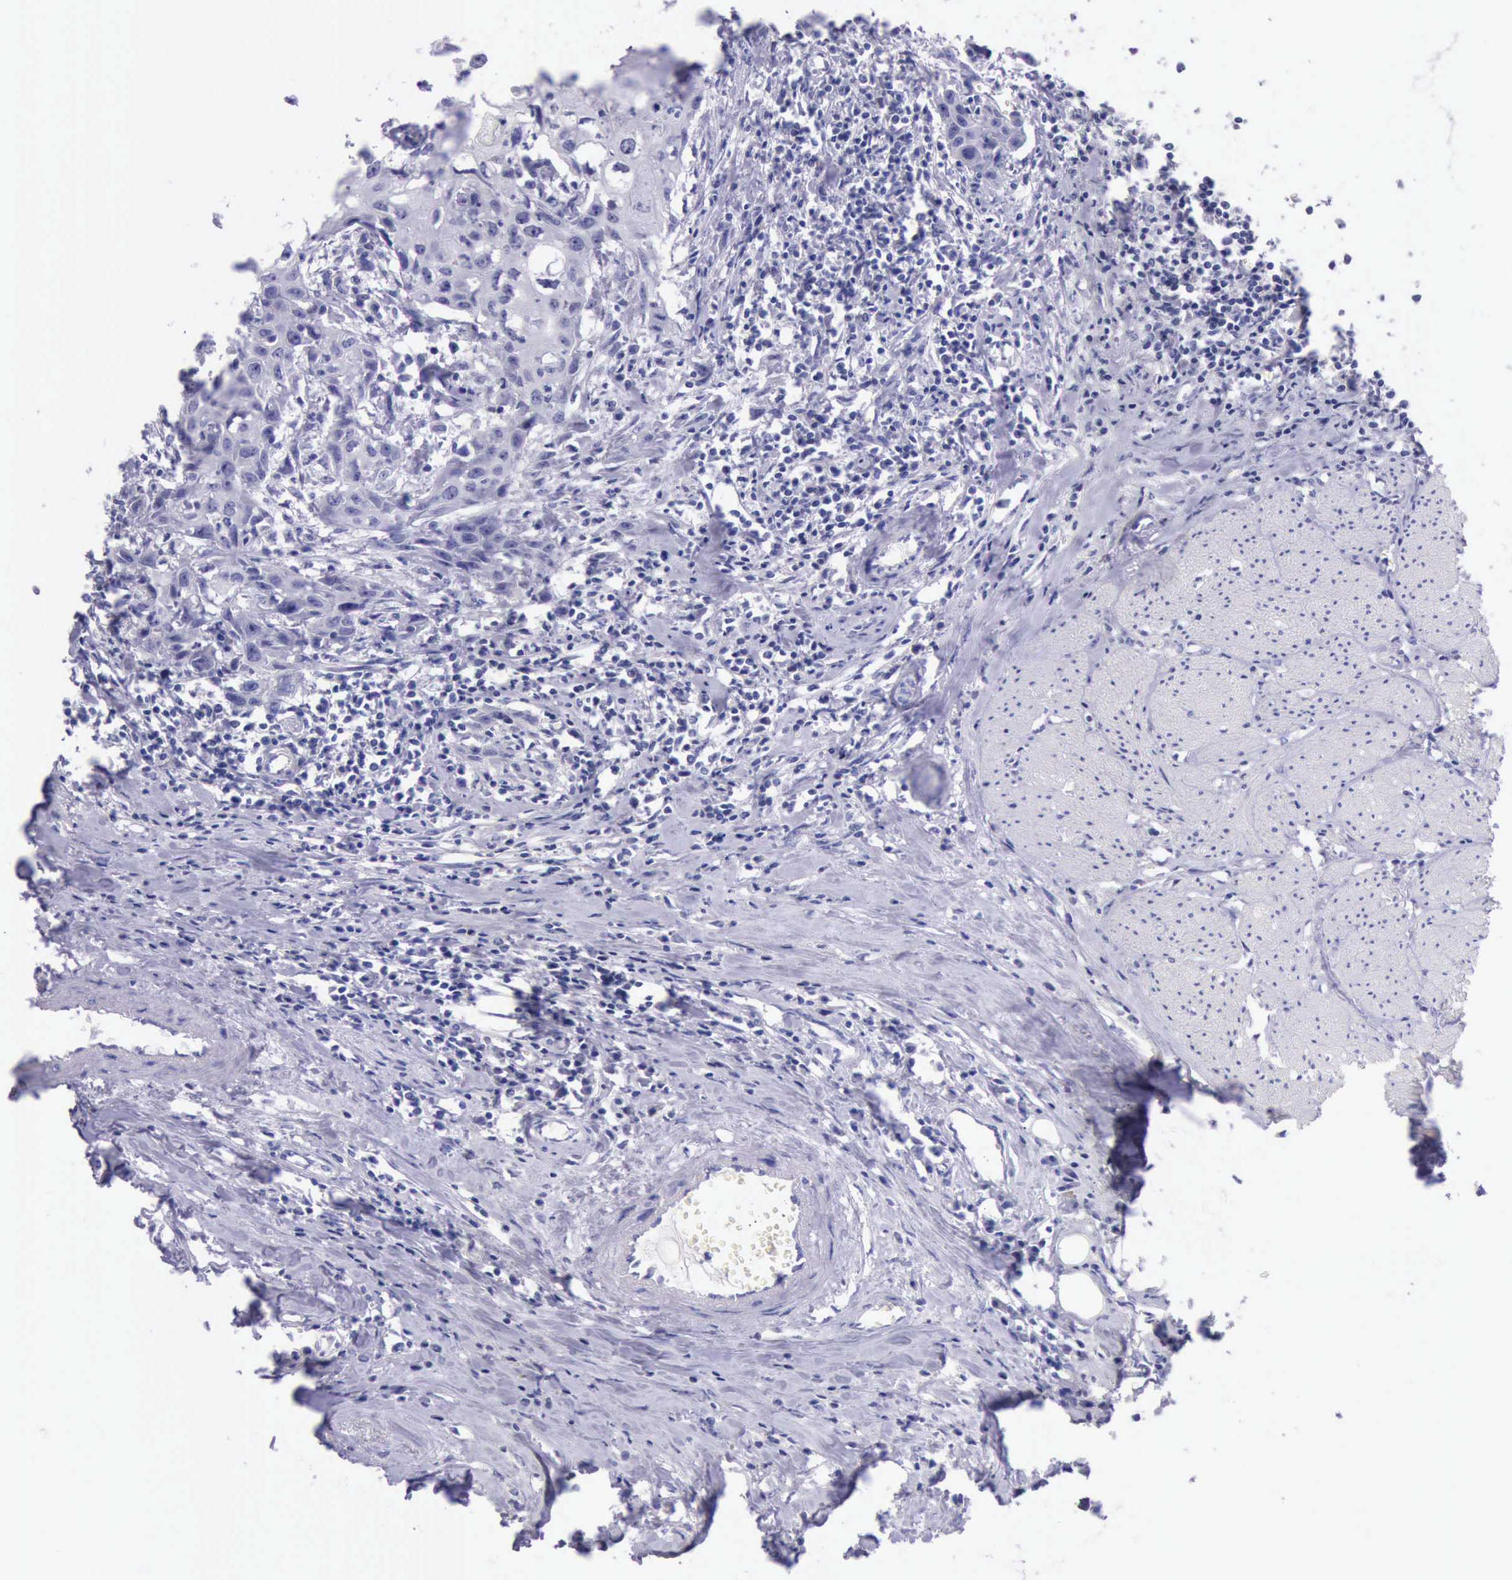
{"staining": {"intensity": "negative", "quantity": "none", "location": "none"}, "tissue": "urothelial cancer", "cell_type": "Tumor cells", "image_type": "cancer", "snomed": [{"axis": "morphology", "description": "Urothelial carcinoma, High grade"}, {"axis": "topography", "description": "Urinary bladder"}], "caption": "An image of urothelial carcinoma (high-grade) stained for a protein demonstrates no brown staining in tumor cells. (Brightfield microscopy of DAB (3,3'-diaminobenzidine) immunohistochemistry at high magnification).", "gene": "LRFN5", "patient": {"sex": "male", "age": 54}}